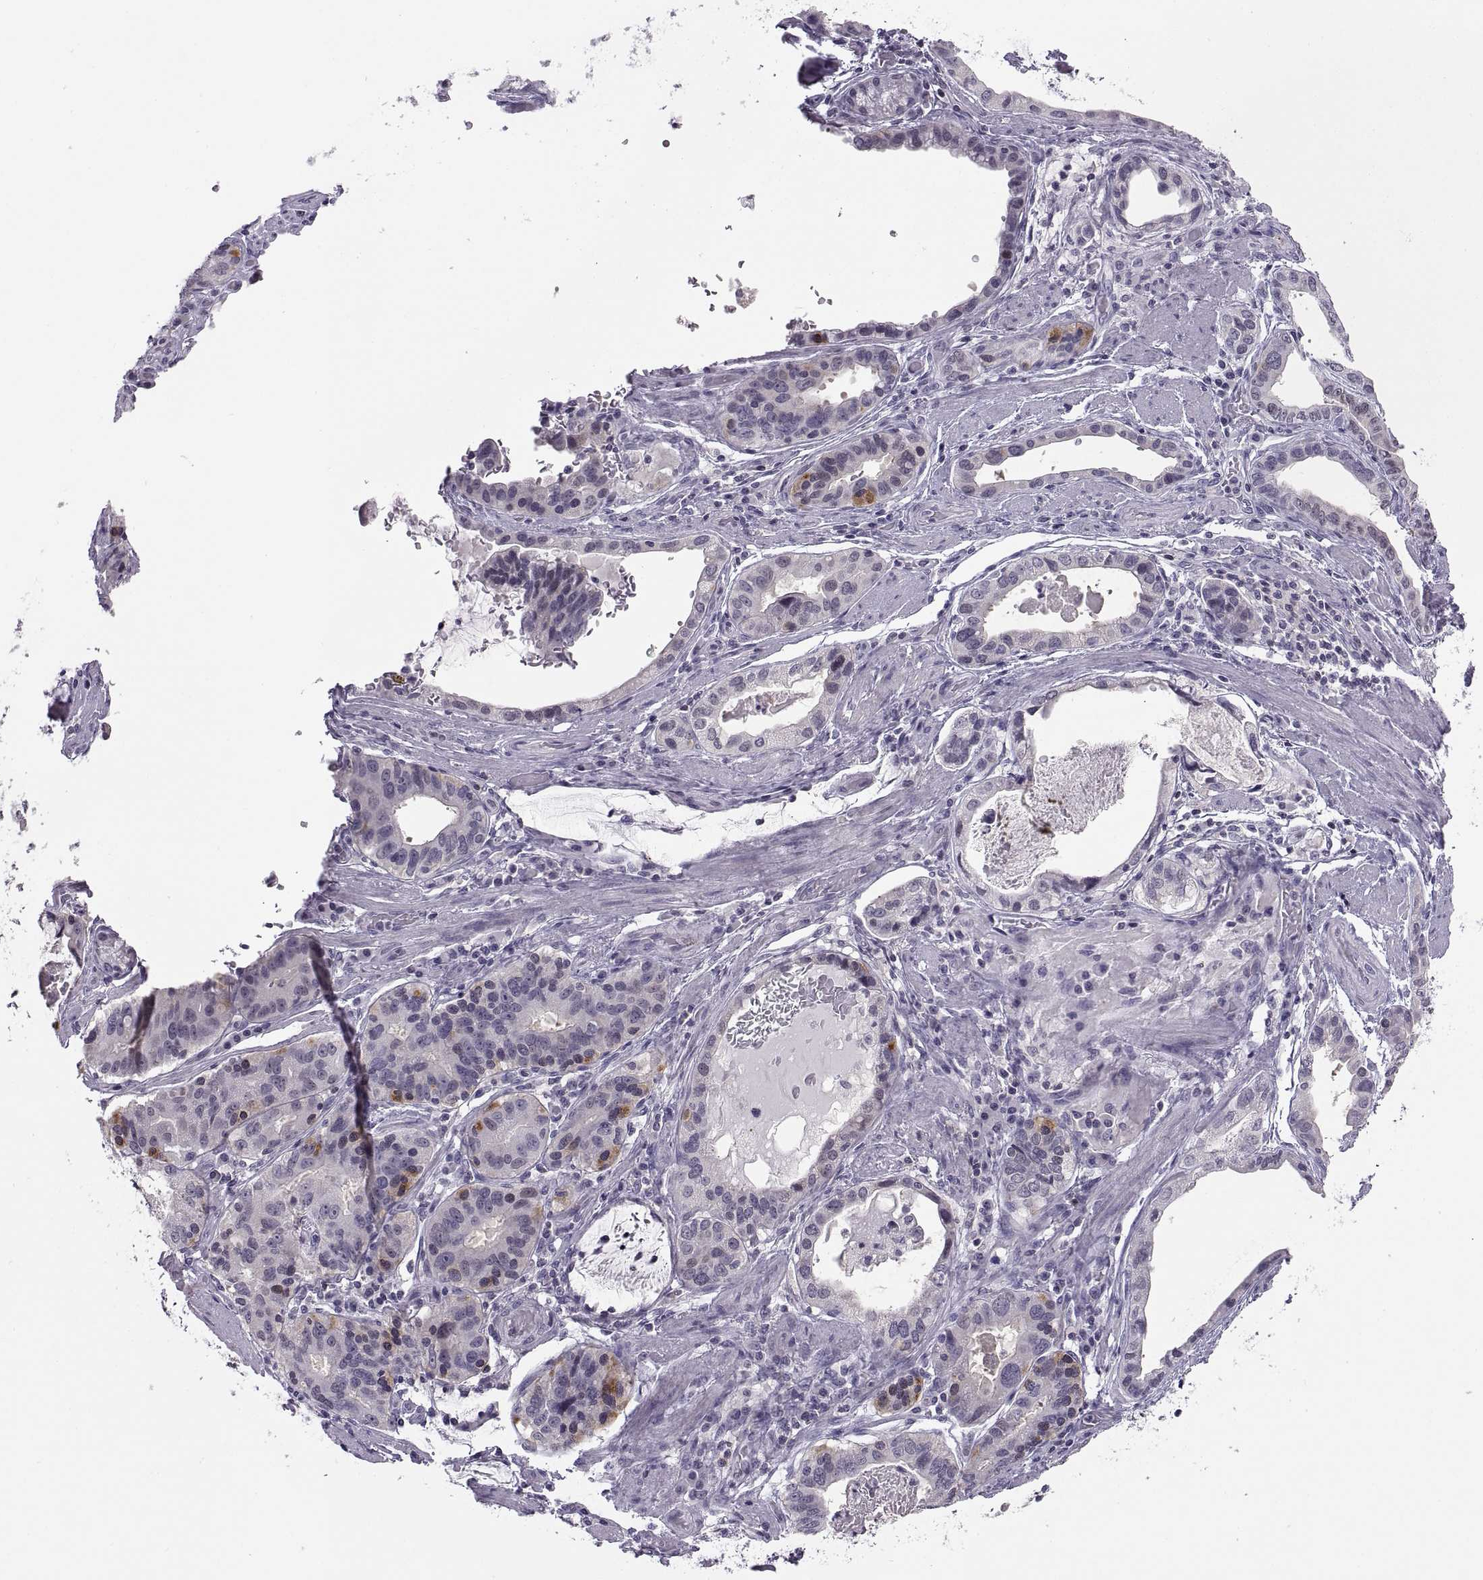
{"staining": {"intensity": "moderate", "quantity": "<25%", "location": "cytoplasmic/membranous"}, "tissue": "stomach cancer", "cell_type": "Tumor cells", "image_type": "cancer", "snomed": [{"axis": "morphology", "description": "Adenocarcinoma, NOS"}, {"axis": "topography", "description": "Stomach, lower"}], "caption": "Immunohistochemical staining of human stomach cancer (adenocarcinoma) shows moderate cytoplasmic/membranous protein staining in approximately <25% of tumor cells.", "gene": "TTC21A", "patient": {"sex": "female", "age": 76}}